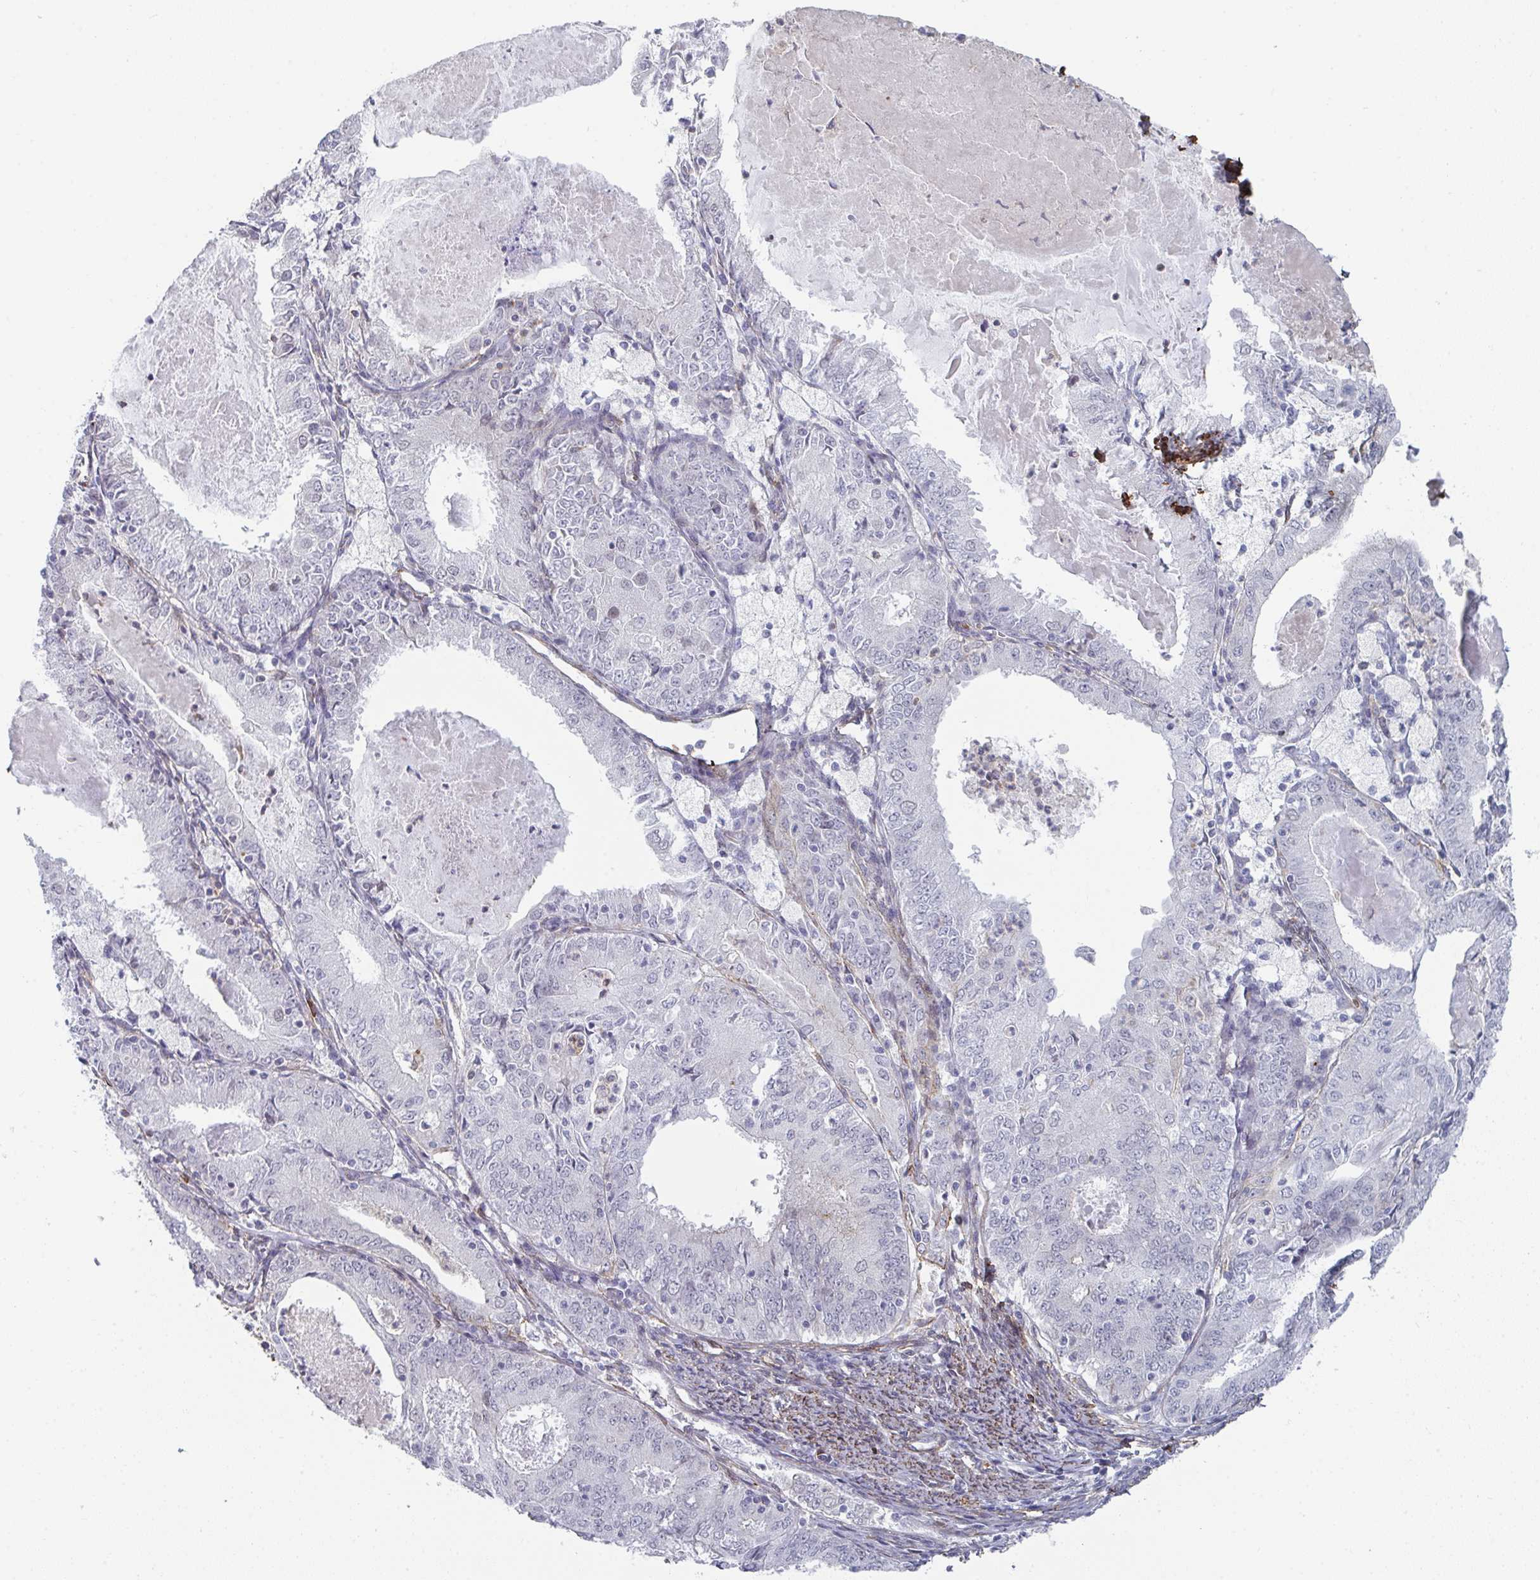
{"staining": {"intensity": "negative", "quantity": "none", "location": "none"}, "tissue": "endometrial cancer", "cell_type": "Tumor cells", "image_type": "cancer", "snomed": [{"axis": "morphology", "description": "Adenocarcinoma, NOS"}, {"axis": "topography", "description": "Endometrium"}], "caption": "Endometrial cancer was stained to show a protein in brown. There is no significant expression in tumor cells. (Brightfield microscopy of DAB immunohistochemistry at high magnification).", "gene": "NEURL4", "patient": {"sex": "female", "age": 57}}